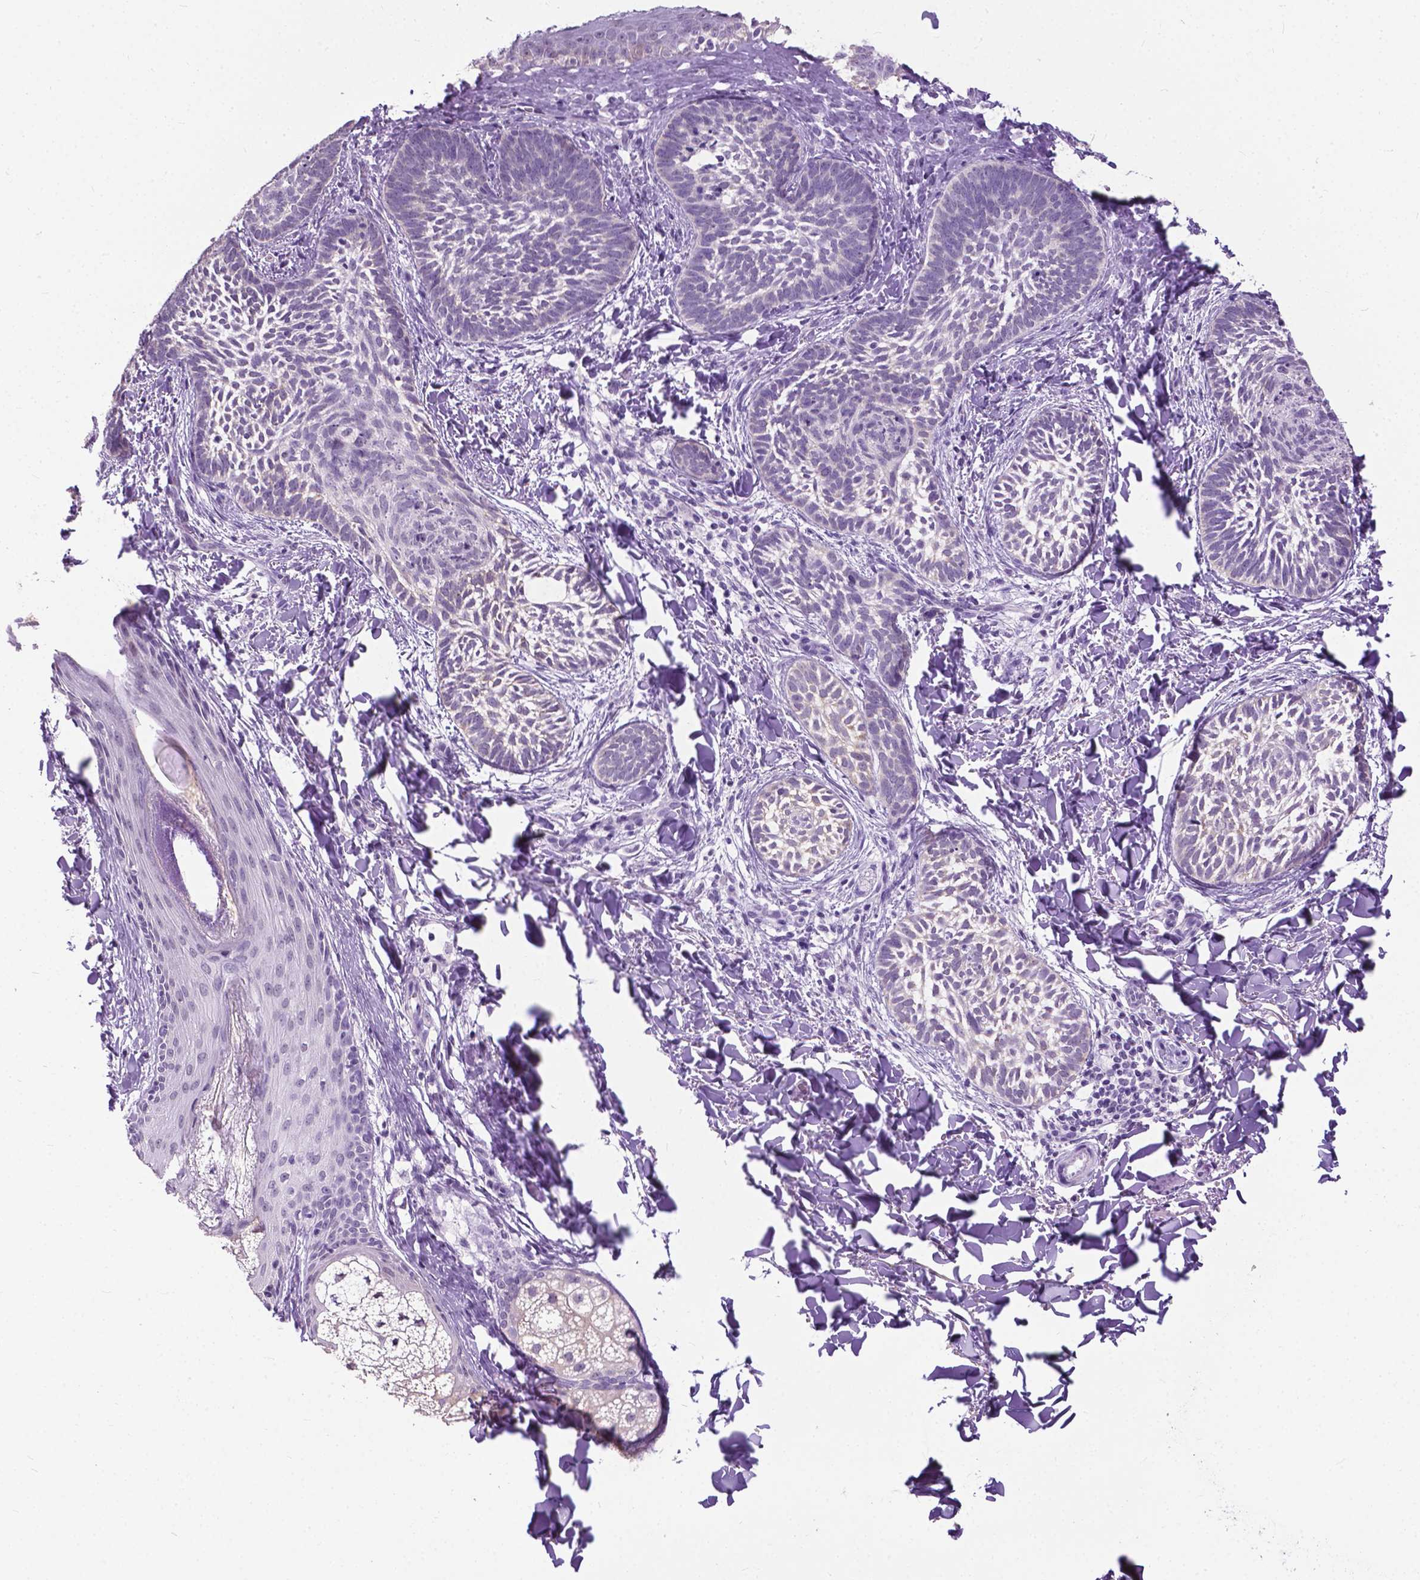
{"staining": {"intensity": "negative", "quantity": "none", "location": "none"}, "tissue": "skin cancer", "cell_type": "Tumor cells", "image_type": "cancer", "snomed": [{"axis": "morphology", "description": "Normal tissue, NOS"}, {"axis": "morphology", "description": "Basal cell carcinoma"}, {"axis": "topography", "description": "Skin"}], "caption": "Photomicrograph shows no protein positivity in tumor cells of basal cell carcinoma (skin) tissue.", "gene": "GPR37L1", "patient": {"sex": "male", "age": 46}}